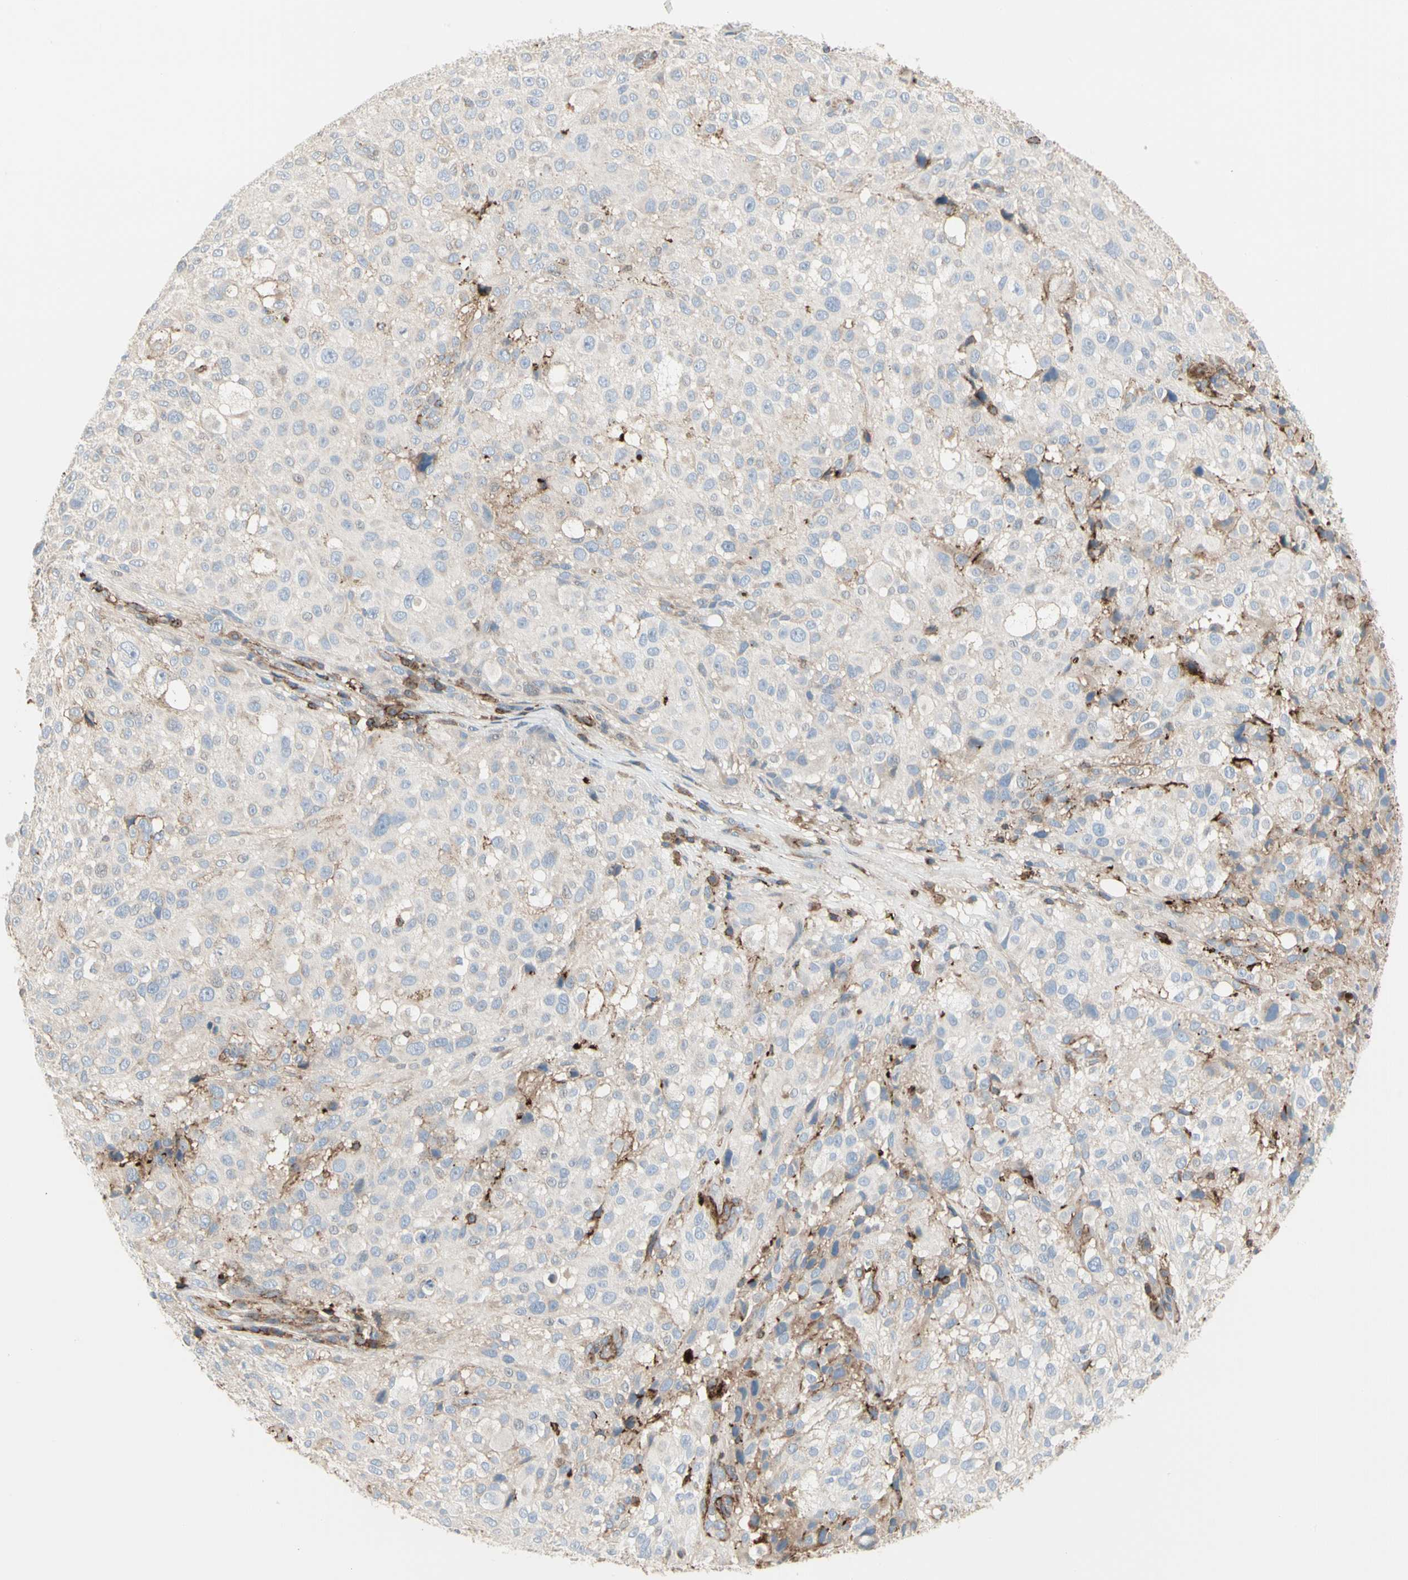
{"staining": {"intensity": "weak", "quantity": "<25%", "location": "cytoplasmic/membranous"}, "tissue": "melanoma", "cell_type": "Tumor cells", "image_type": "cancer", "snomed": [{"axis": "morphology", "description": "Necrosis, NOS"}, {"axis": "morphology", "description": "Malignant melanoma, NOS"}, {"axis": "topography", "description": "Skin"}], "caption": "This is a micrograph of IHC staining of melanoma, which shows no staining in tumor cells.", "gene": "CLEC2B", "patient": {"sex": "female", "age": 87}}